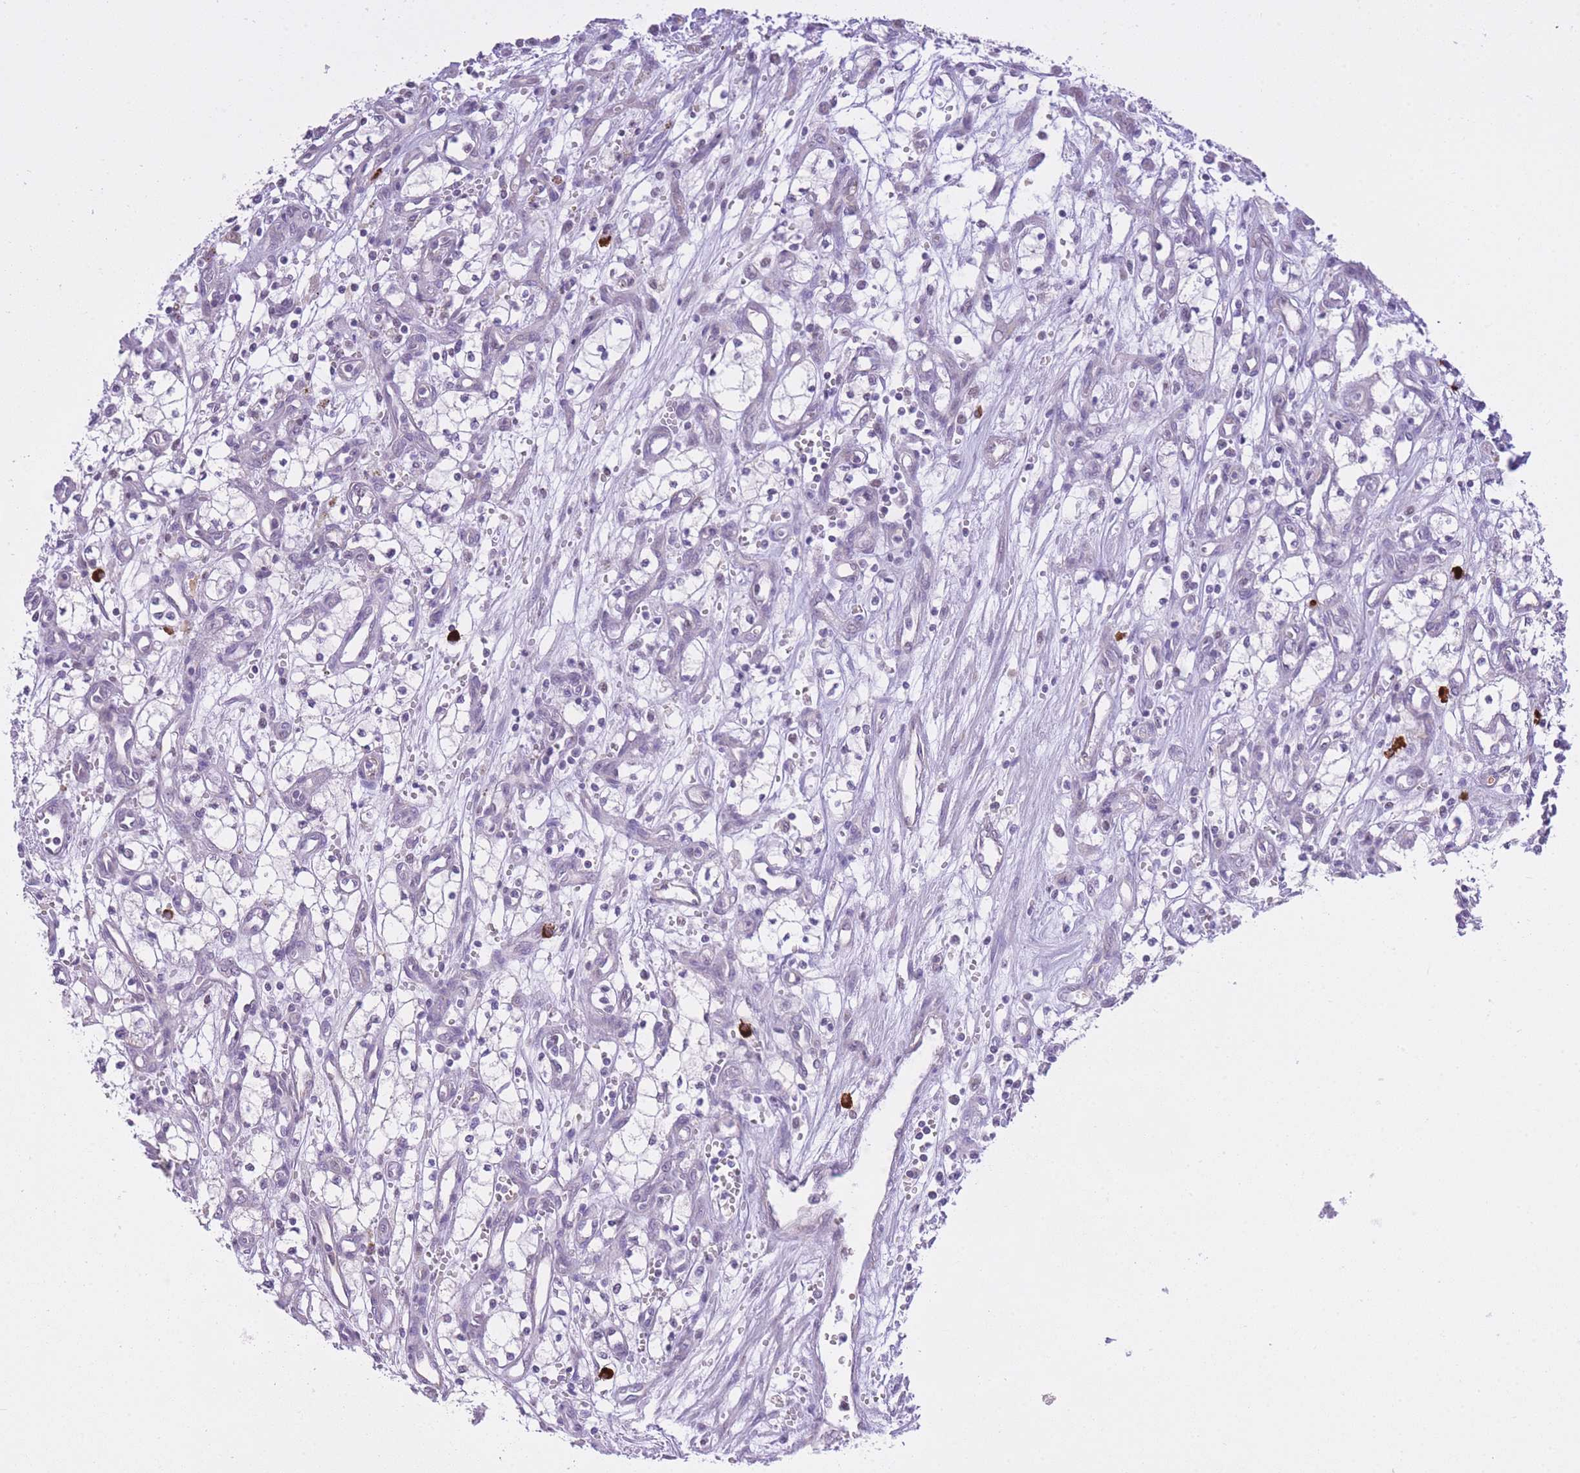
{"staining": {"intensity": "negative", "quantity": "none", "location": "none"}, "tissue": "renal cancer", "cell_type": "Tumor cells", "image_type": "cancer", "snomed": [{"axis": "morphology", "description": "Adenocarcinoma, NOS"}, {"axis": "topography", "description": "Kidney"}], "caption": "High power microscopy histopathology image of an immunohistochemistry (IHC) image of adenocarcinoma (renal), revealing no significant expression in tumor cells.", "gene": "MEIOSIN", "patient": {"sex": "male", "age": 59}}